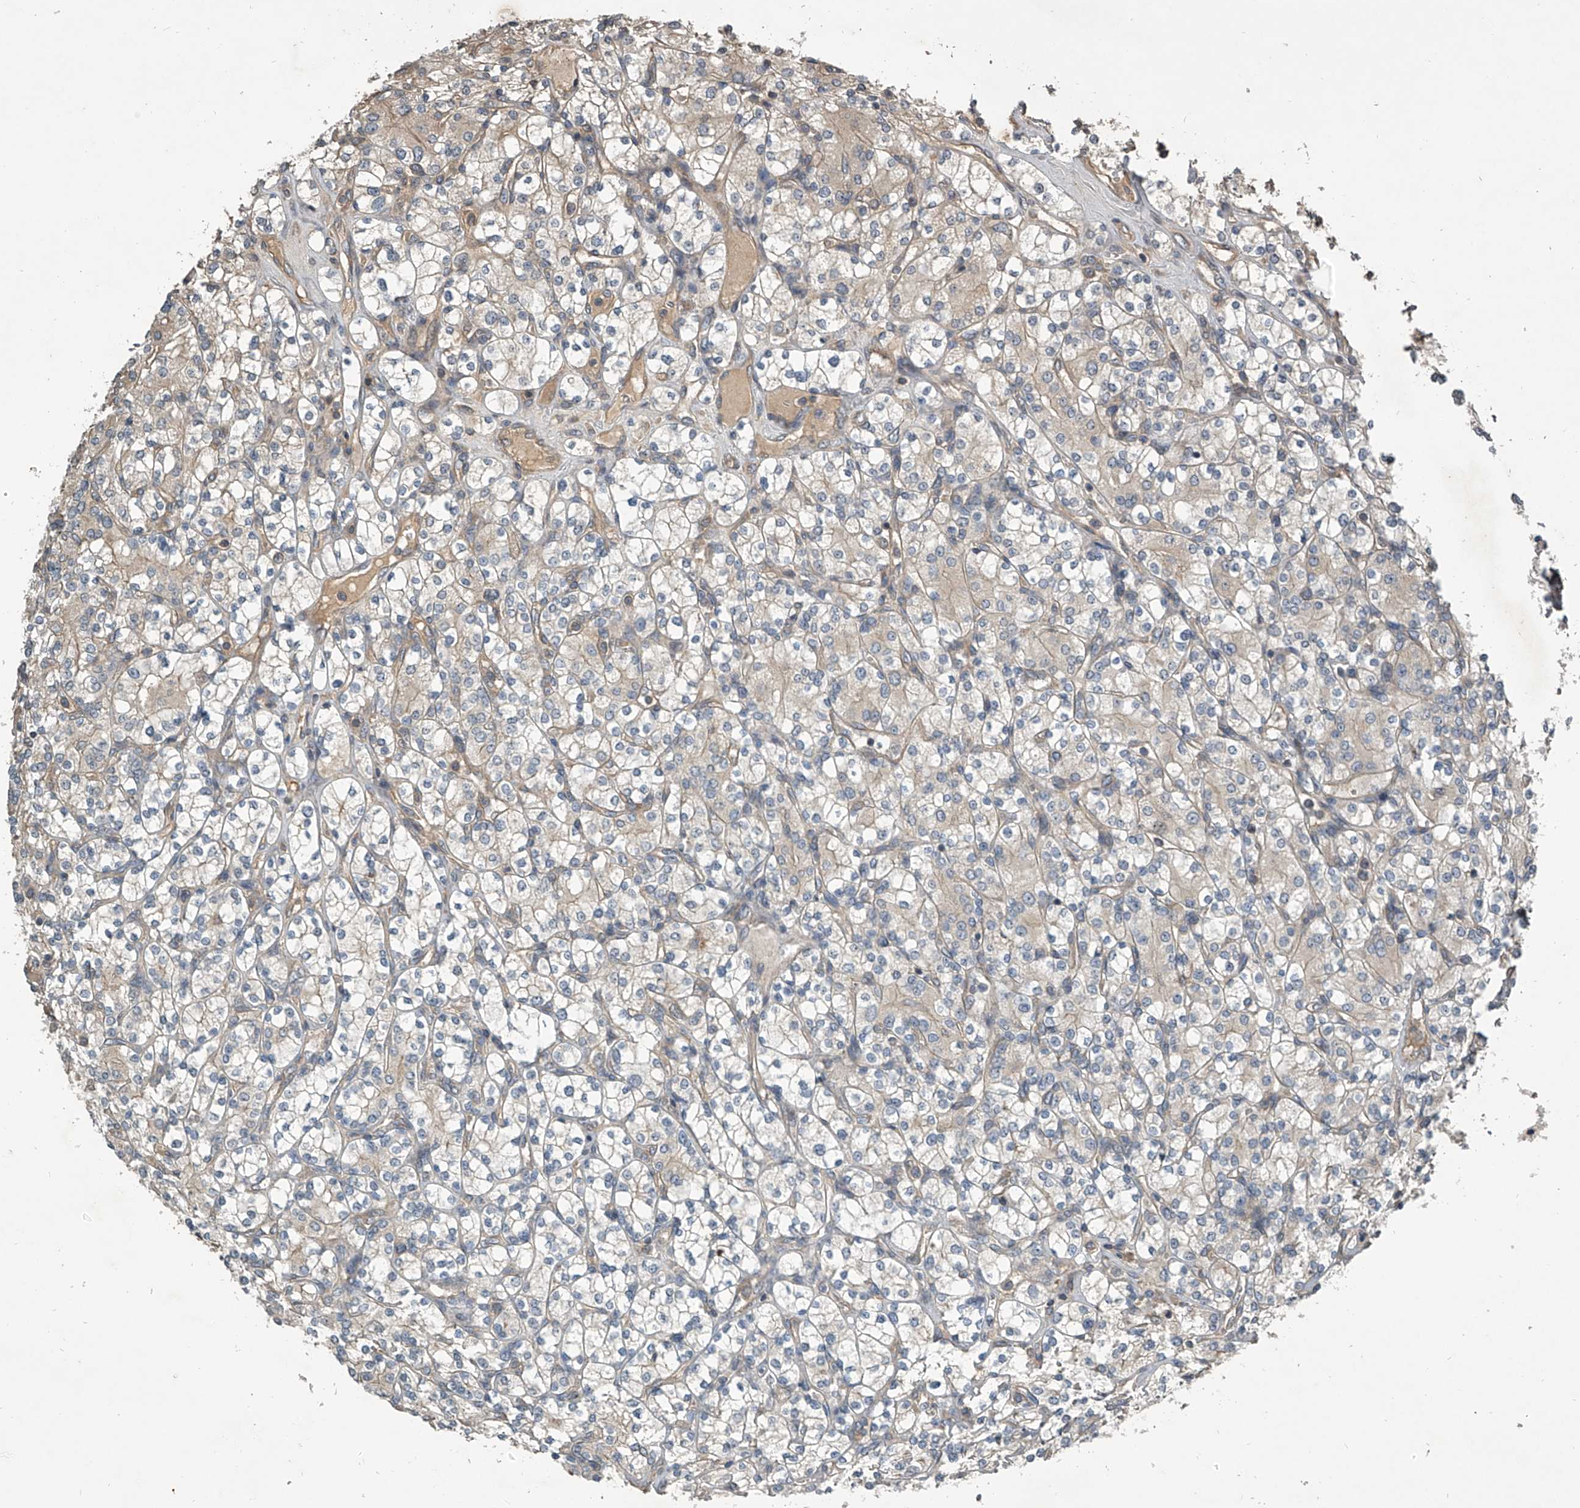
{"staining": {"intensity": "negative", "quantity": "none", "location": "none"}, "tissue": "renal cancer", "cell_type": "Tumor cells", "image_type": "cancer", "snomed": [{"axis": "morphology", "description": "Adenocarcinoma, NOS"}, {"axis": "topography", "description": "Kidney"}], "caption": "IHC photomicrograph of neoplastic tissue: renal cancer (adenocarcinoma) stained with DAB shows no significant protein expression in tumor cells.", "gene": "NFS1", "patient": {"sex": "male", "age": 77}}